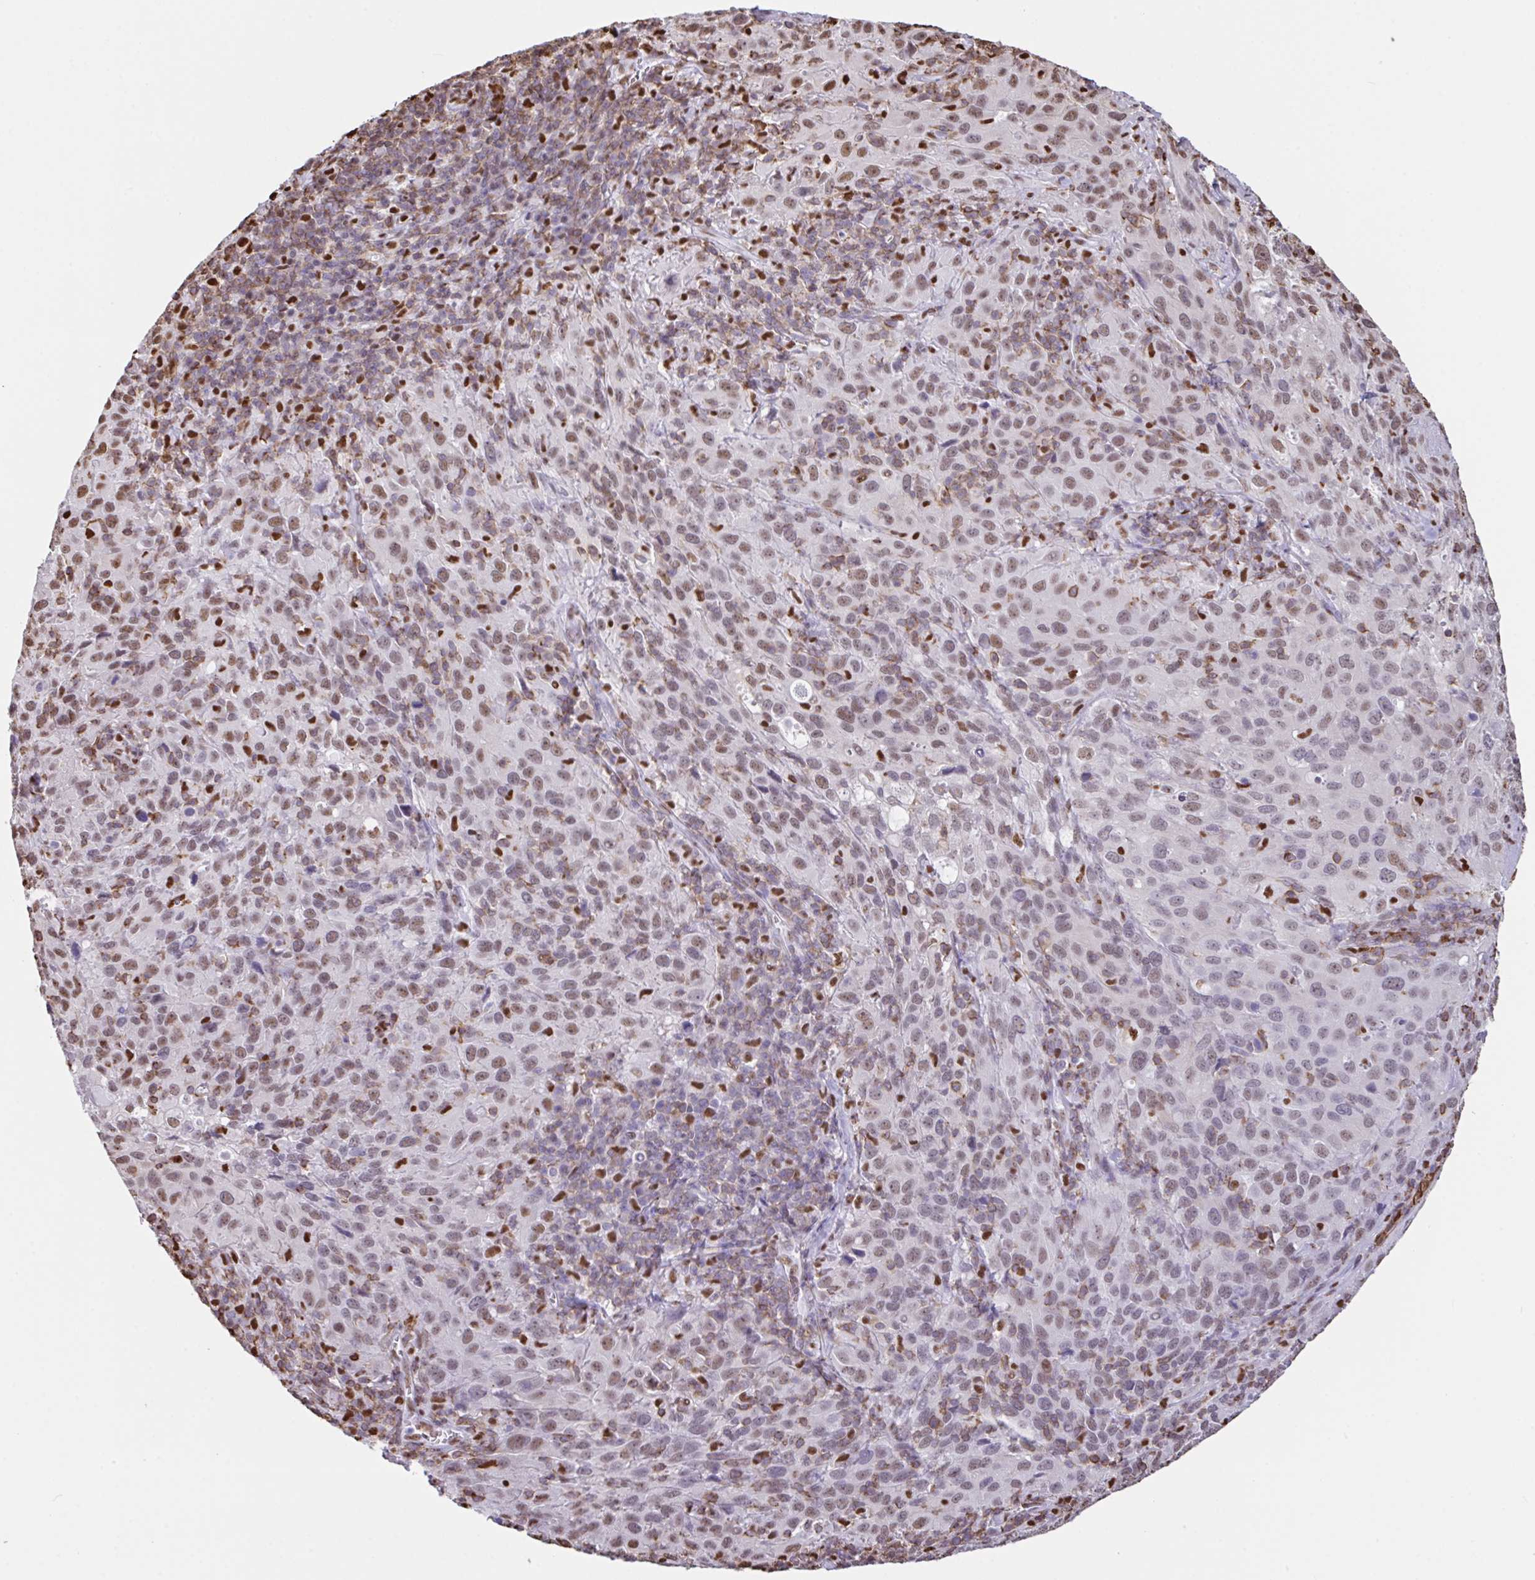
{"staining": {"intensity": "moderate", "quantity": ">75%", "location": "nuclear"}, "tissue": "cervical cancer", "cell_type": "Tumor cells", "image_type": "cancer", "snomed": [{"axis": "morphology", "description": "Squamous cell carcinoma, NOS"}, {"axis": "topography", "description": "Cervix"}], "caption": "An immunohistochemistry micrograph of neoplastic tissue is shown. Protein staining in brown labels moderate nuclear positivity in cervical cancer within tumor cells.", "gene": "BTBD10", "patient": {"sex": "female", "age": 51}}